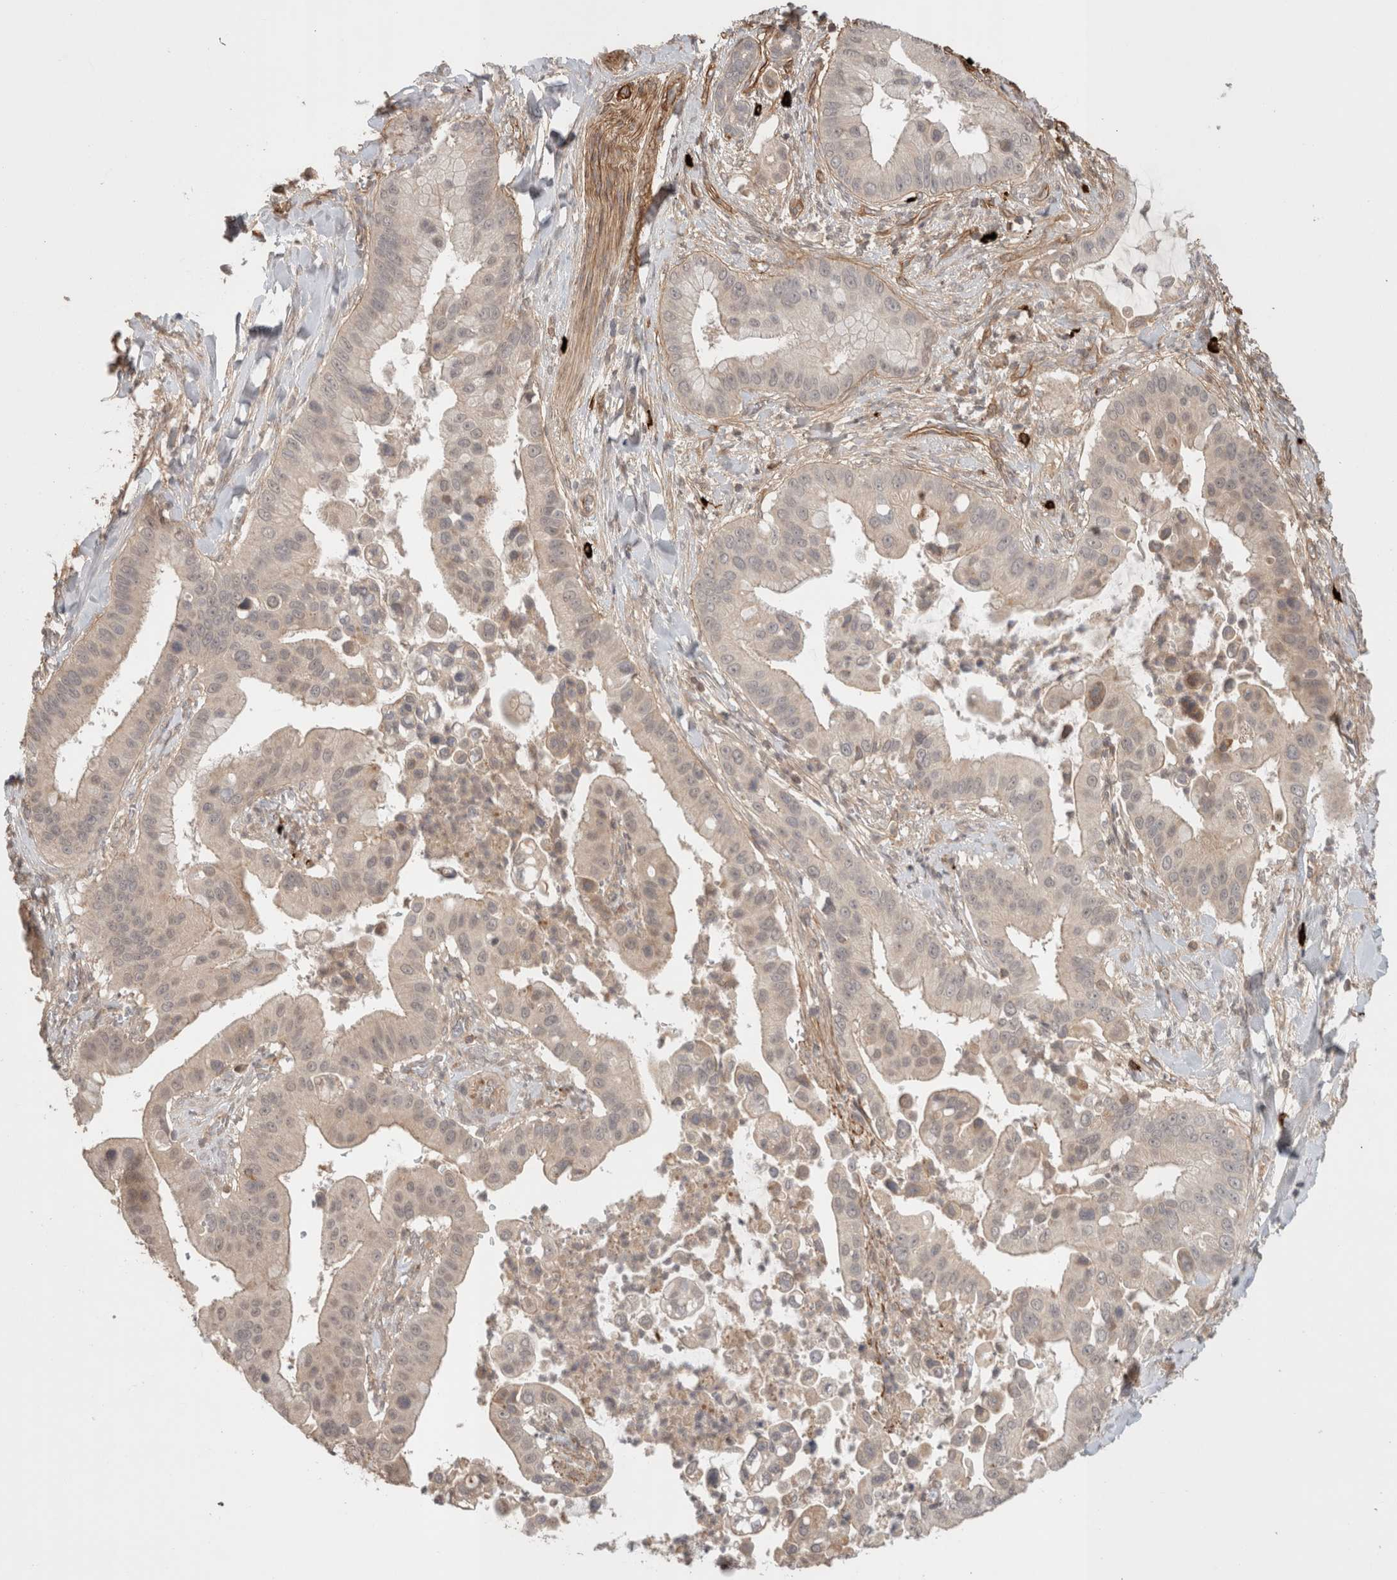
{"staining": {"intensity": "negative", "quantity": "none", "location": "none"}, "tissue": "liver cancer", "cell_type": "Tumor cells", "image_type": "cancer", "snomed": [{"axis": "morphology", "description": "Cholangiocarcinoma"}, {"axis": "topography", "description": "Liver"}], "caption": "Liver cancer (cholangiocarcinoma) stained for a protein using IHC reveals no positivity tumor cells.", "gene": "HSPG2", "patient": {"sex": "female", "age": 54}}